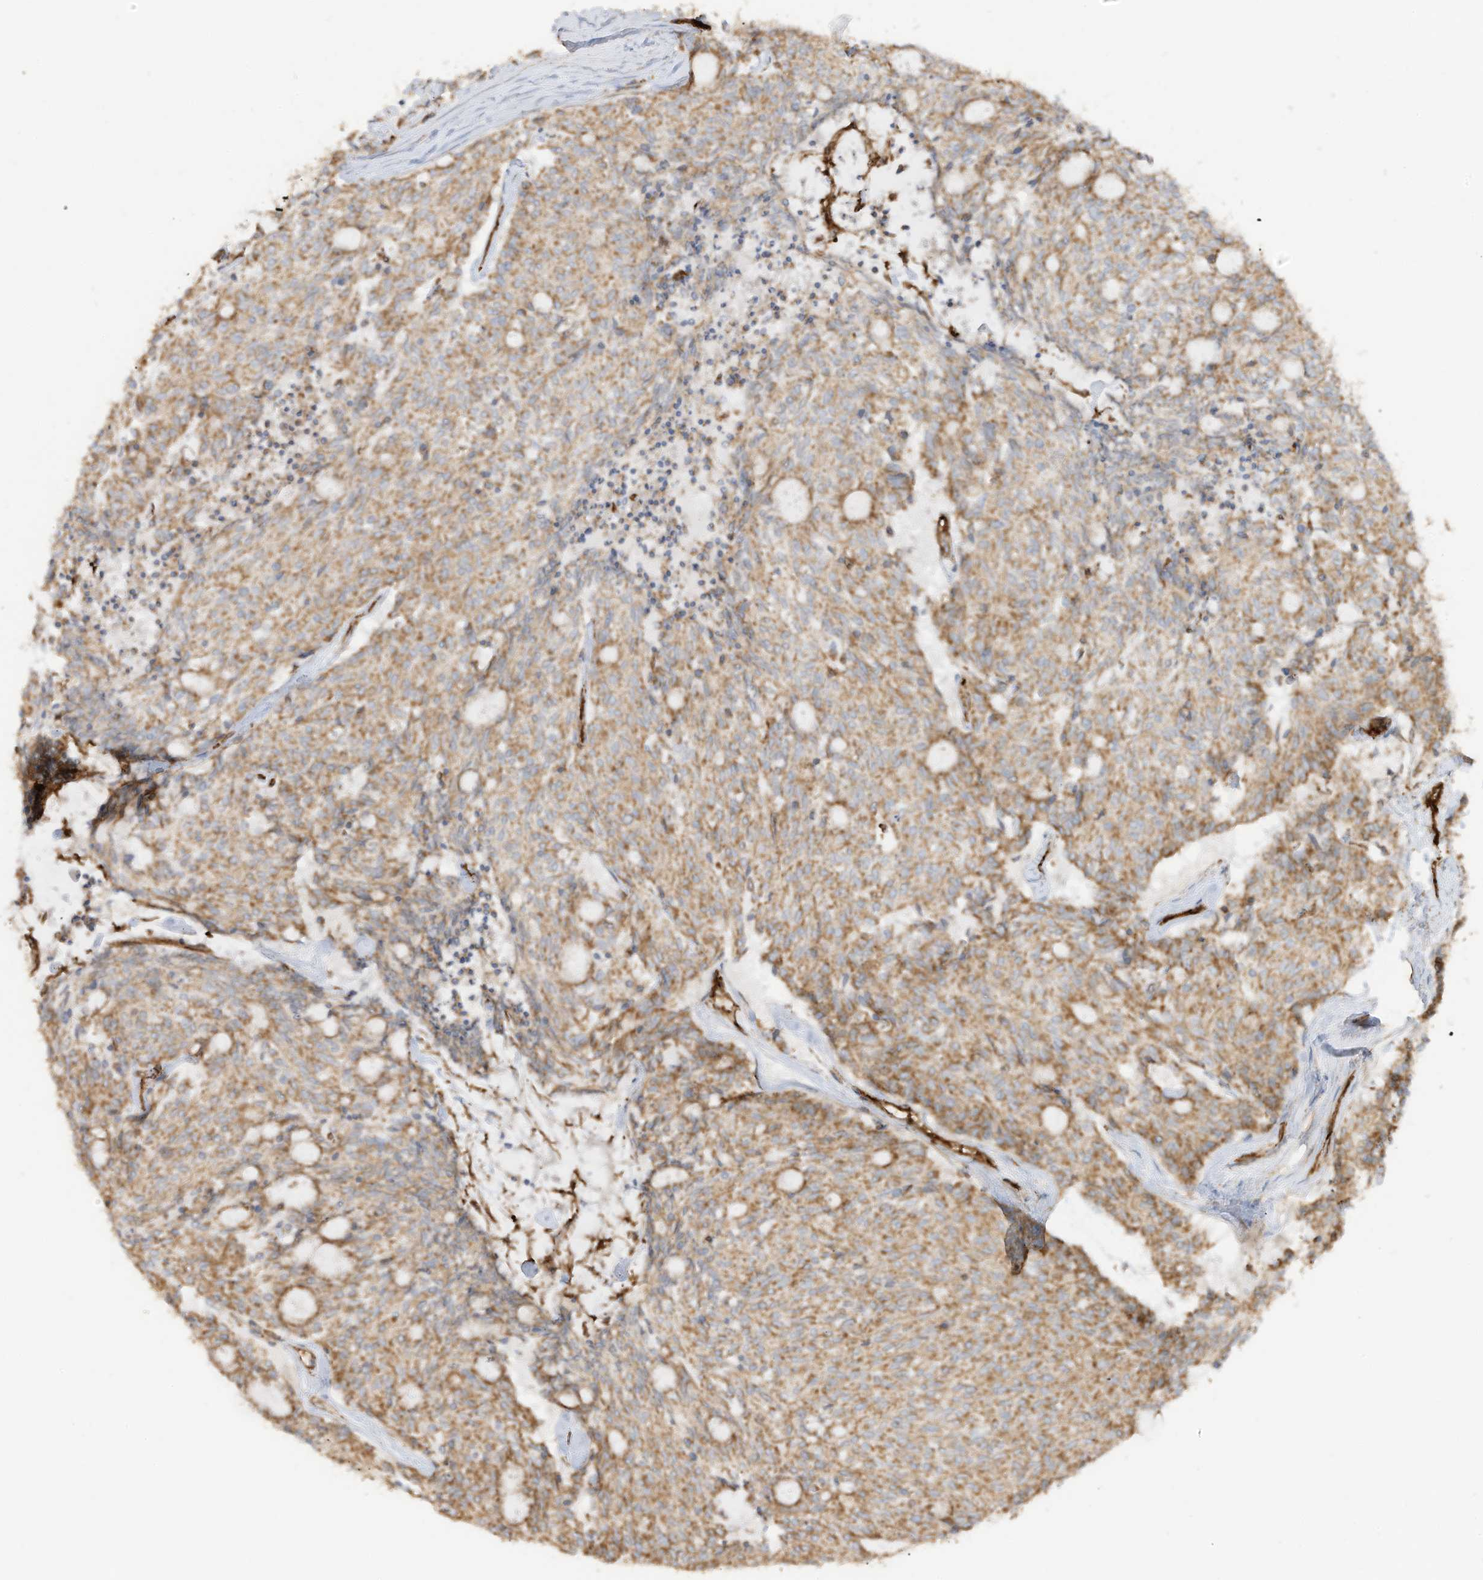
{"staining": {"intensity": "moderate", "quantity": ">75%", "location": "cytoplasmic/membranous"}, "tissue": "carcinoid", "cell_type": "Tumor cells", "image_type": "cancer", "snomed": [{"axis": "morphology", "description": "Carcinoid, malignant, NOS"}, {"axis": "topography", "description": "Pancreas"}], "caption": "Carcinoid was stained to show a protein in brown. There is medium levels of moderate cytoplasmic/membranous positivity in about >75% of tumor cells.", "gene": "ABCB7", "patient": {"sex": "female", "age": 54}}